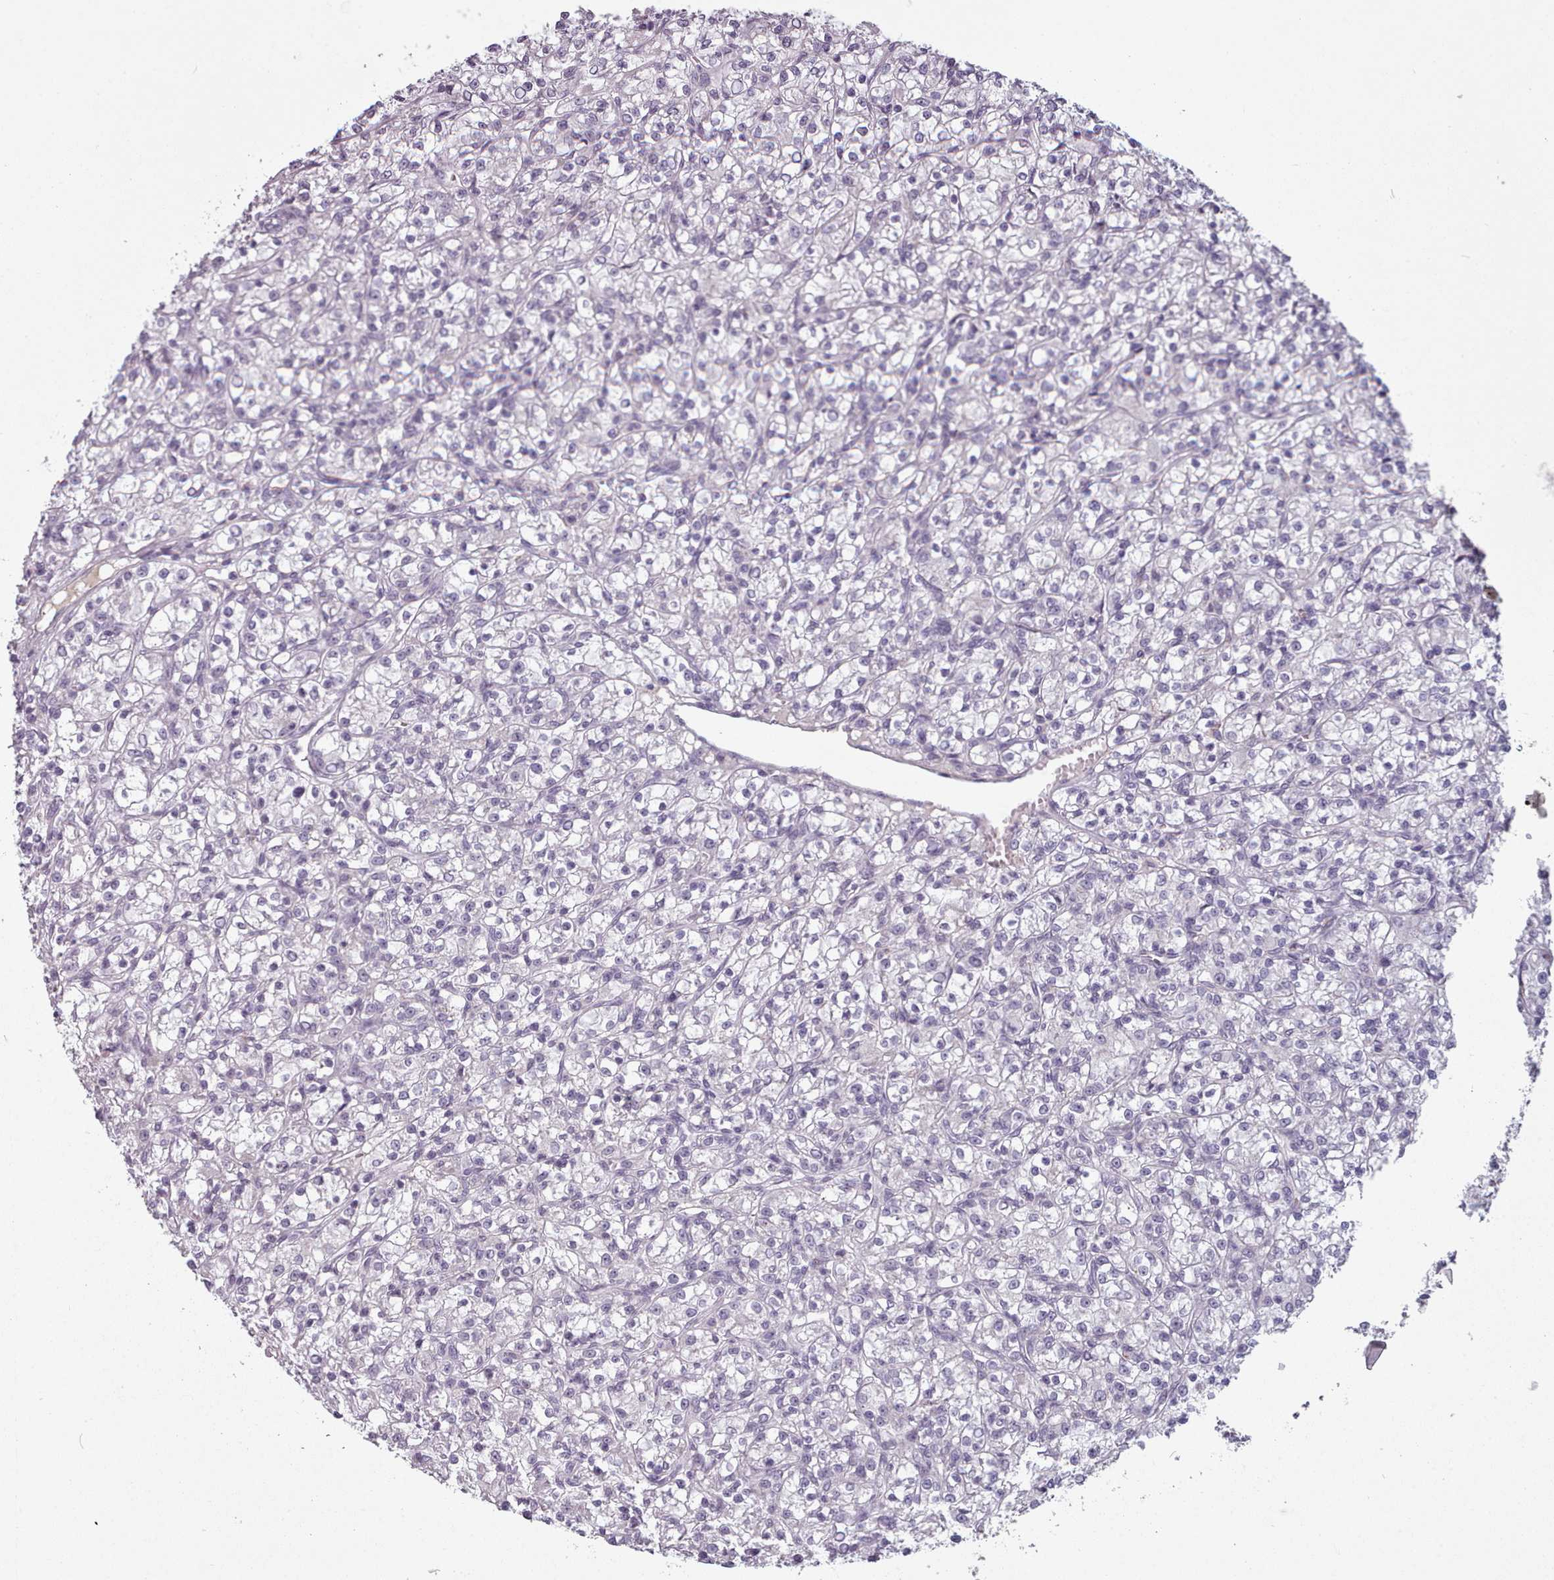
{"staining": {"intensity": "negative", "quantity": "none", "location": "none"}, "tissue": "renal cancer", "cell_type": "Tumor cells", "image_type": "cancer", "snomed": [{"axis": "morphology", "description": "Adenocarcinoma, NOS"}, {"axis": "topography", "description": "Kidney"}], "caption": "Immunohistochemical staining of adenocarcinoma (renal) reveals no significant expression in tumor cells. (DAB immunohistochemistry (IHC) with hematoxylin counter stain).", "gene": "PBX4", "patient": {"sex": "female", "age": 59}}